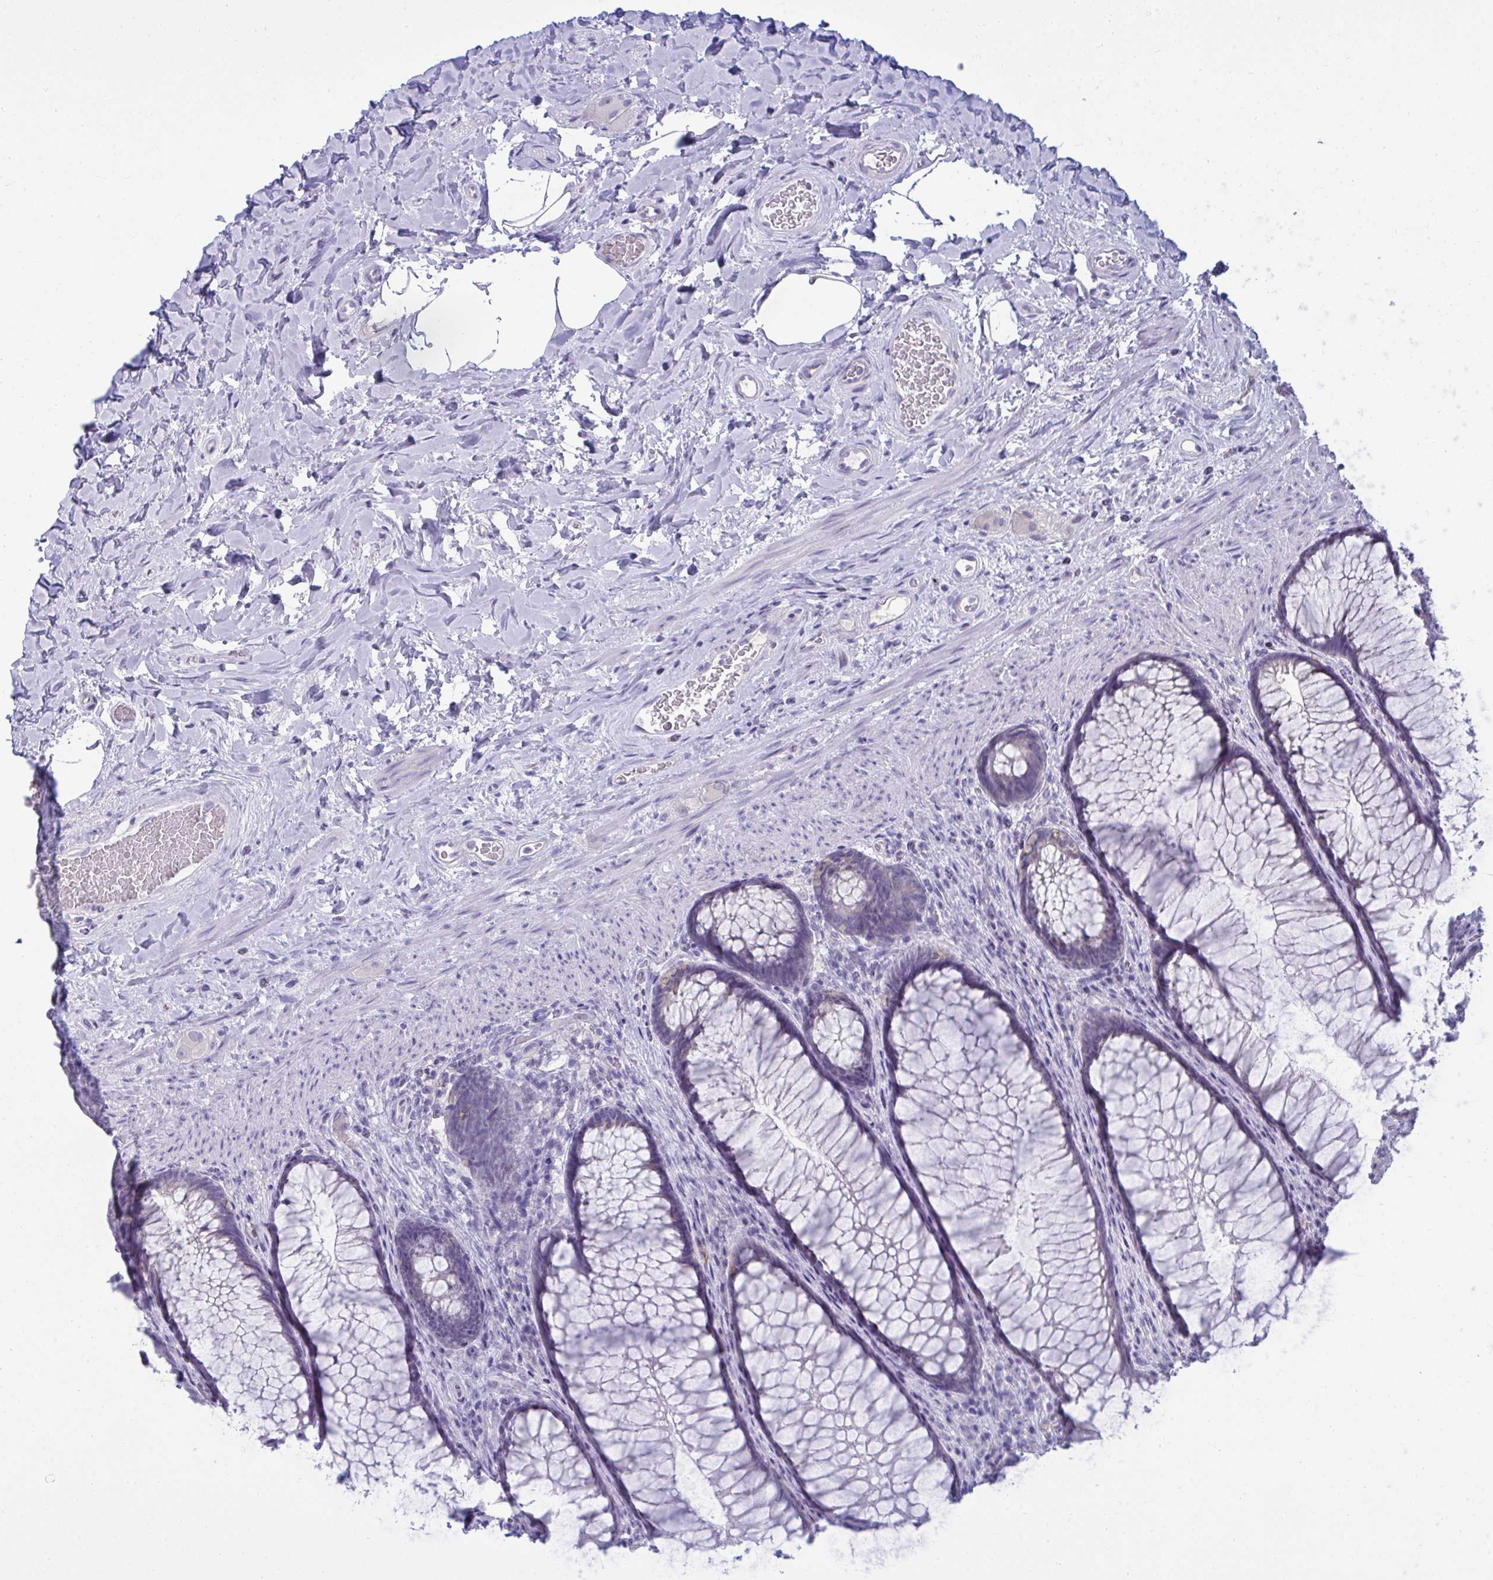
{"staining": {"intensity": "negative", "quantity": "none", "location": "none"}, "tissue": "rectum", "cell_type": "Glandular cells", "image_type": "normal", "snomed": [{"axis": "morphology", "description": "Normal tissue, NOS"}, {"axis": "topography", "description": "Rectum"}], "caption": "IHC micrograph of normal human rectum stained for a protein (brown), which shows no positivity in glandular cells.", "gene": "RANBP2", "patient": {"sex": "male", "age": 53}}